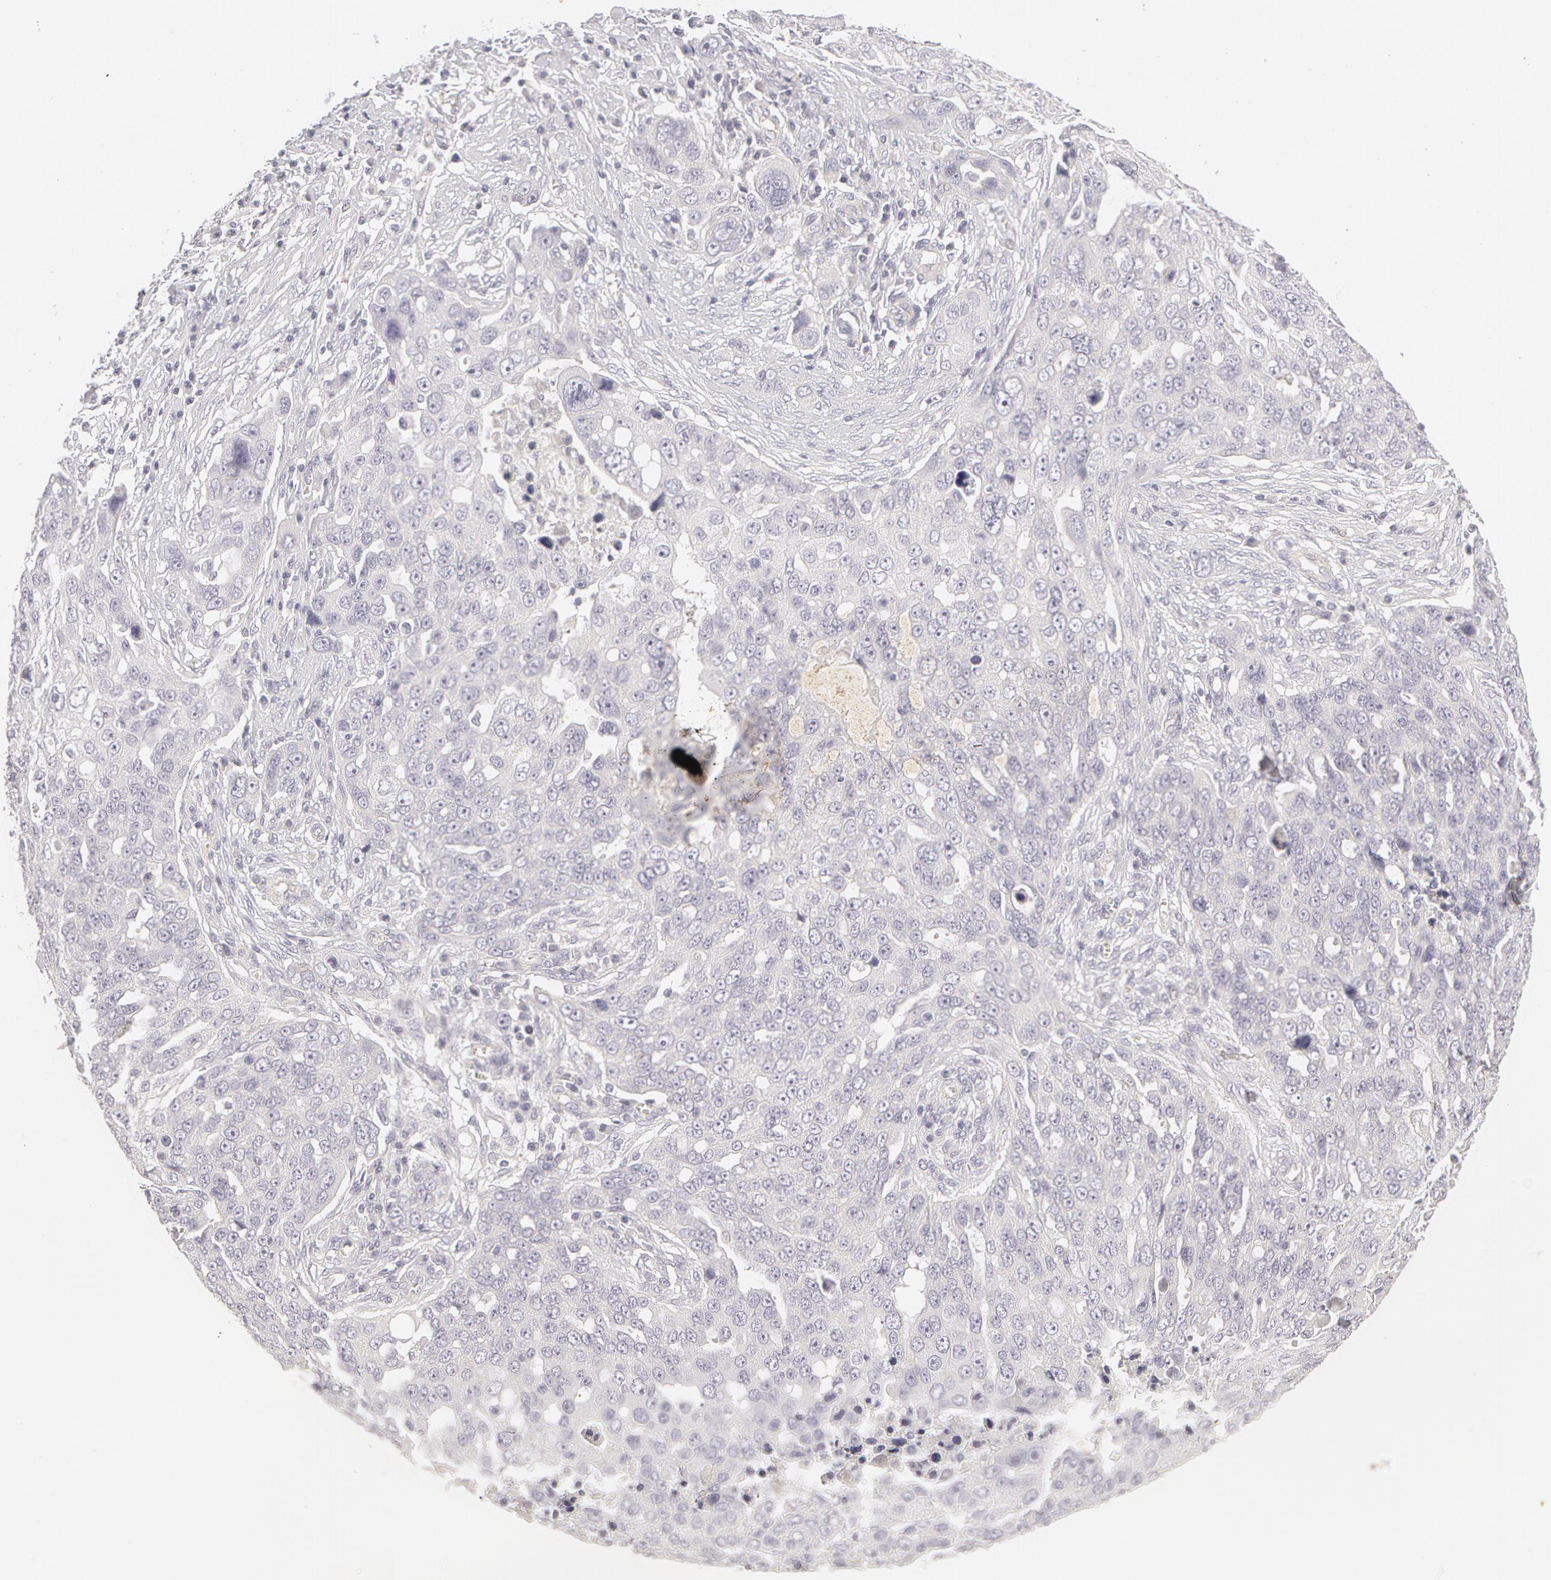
{"staining": {"intensity": "negative", "quantity": "none", "location": "none"}, "tissue": "ovarian cancer", "cell_type": "Tumor cells", "image_type": "cancer", "snomed": [{"axis": "morphology", "description": "Carcinoma, endometroid"}, {"axis": "topography", "description": "Ovary"}], "caption": "Immunohistochemistry of human ovarian cancer shows no staining in tumor cells. (IHC, brightfield microscopy, high magnification).", "gene": "ABCB1", "patient": {"sex": "female", "age": 75}}